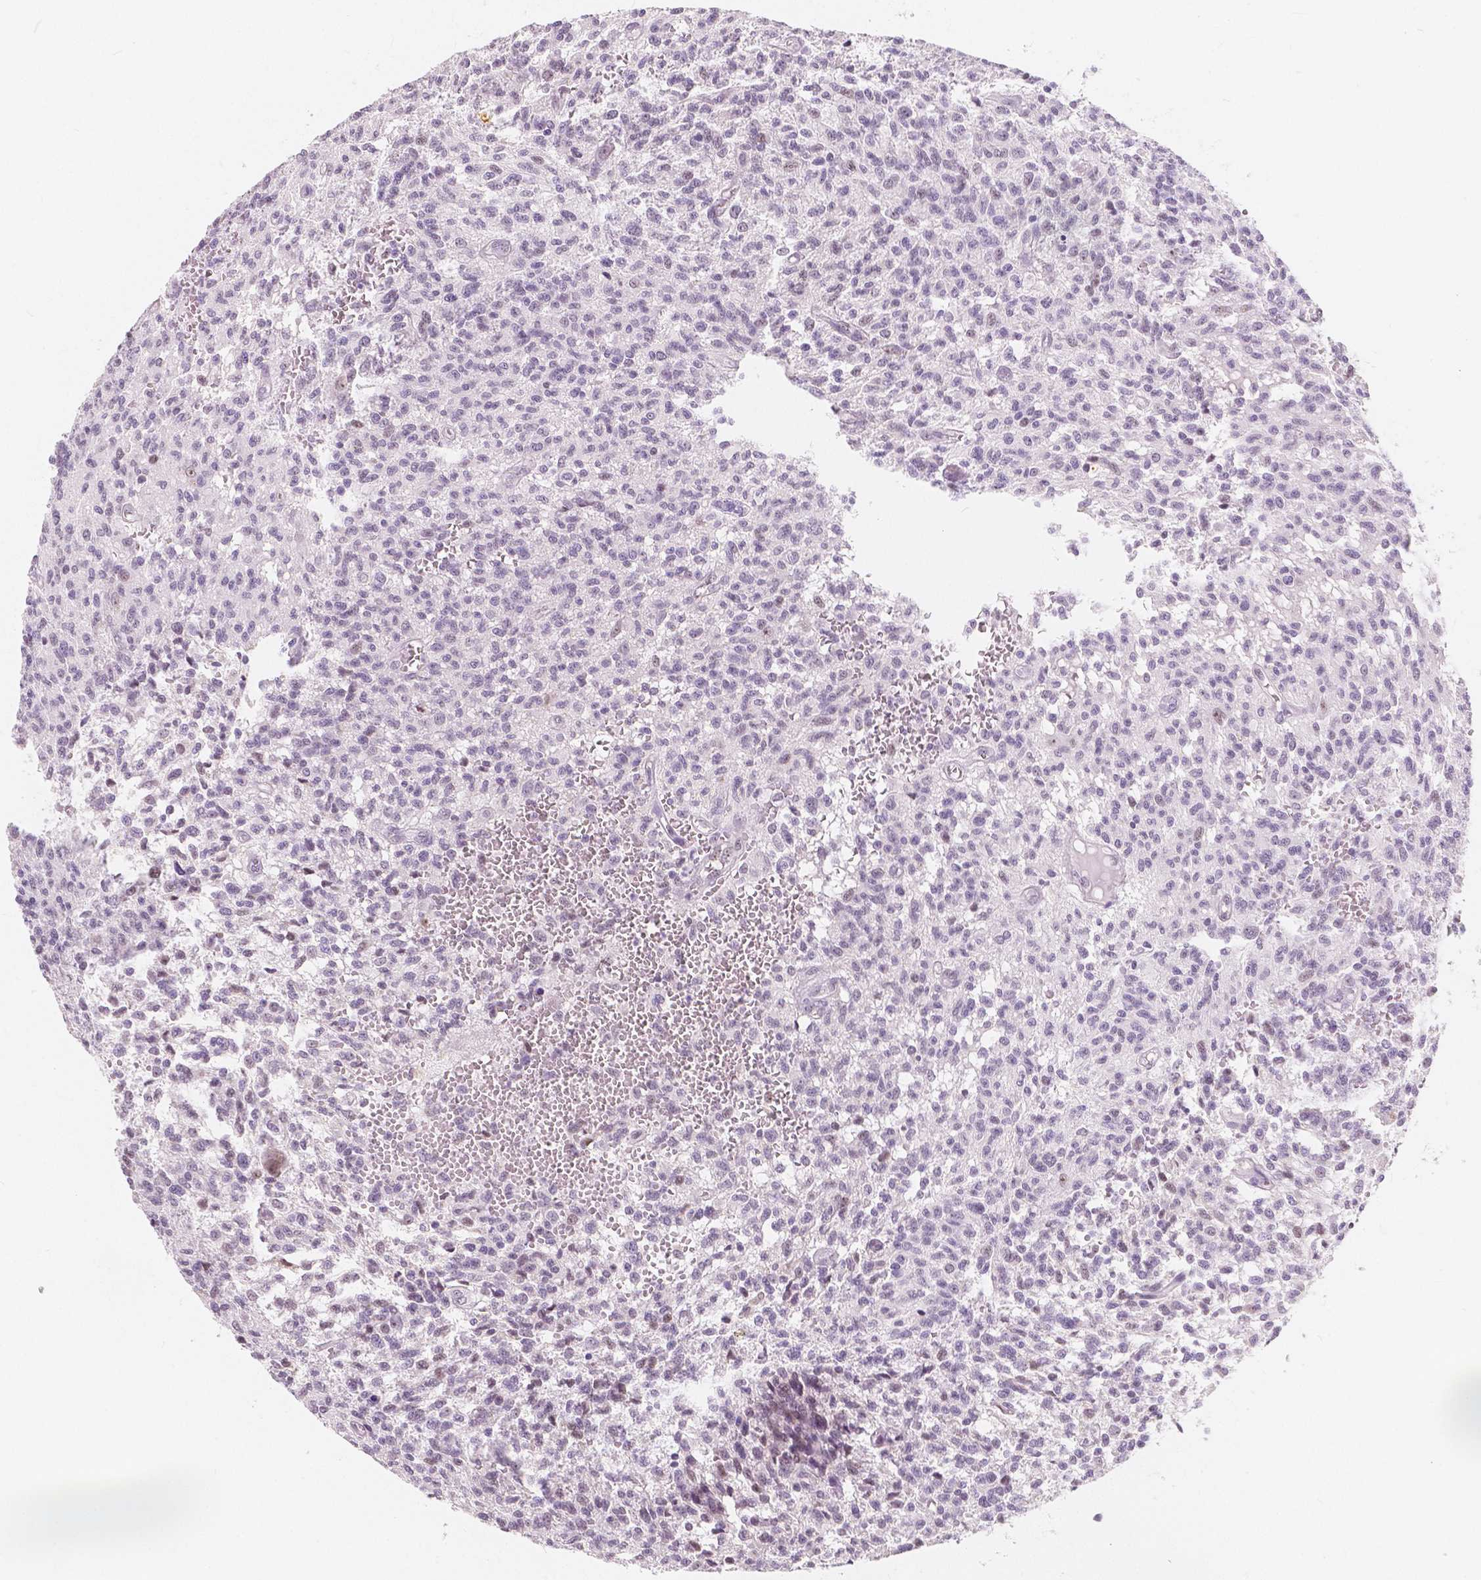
{"staining": {"intensity": "negative", "quantity": "none", "location": "none"}, "tissue": "glioma", "cell_type": "Tumor cells", "image_type": "cancer", "snomed": [{"axis": "morphology", "description": "Glioma, malignant, Low grade"}, {"axis": "topography", "description": "Brain"}], "caption": "This micrograph is of glioma stained with immunohistochemistry to label a protein in brown with the nuclei are counter-stained blue. There is no staining in tumor cells.", "gene": "NOLC1", "patient": {"sex": "male", "age": 64}}